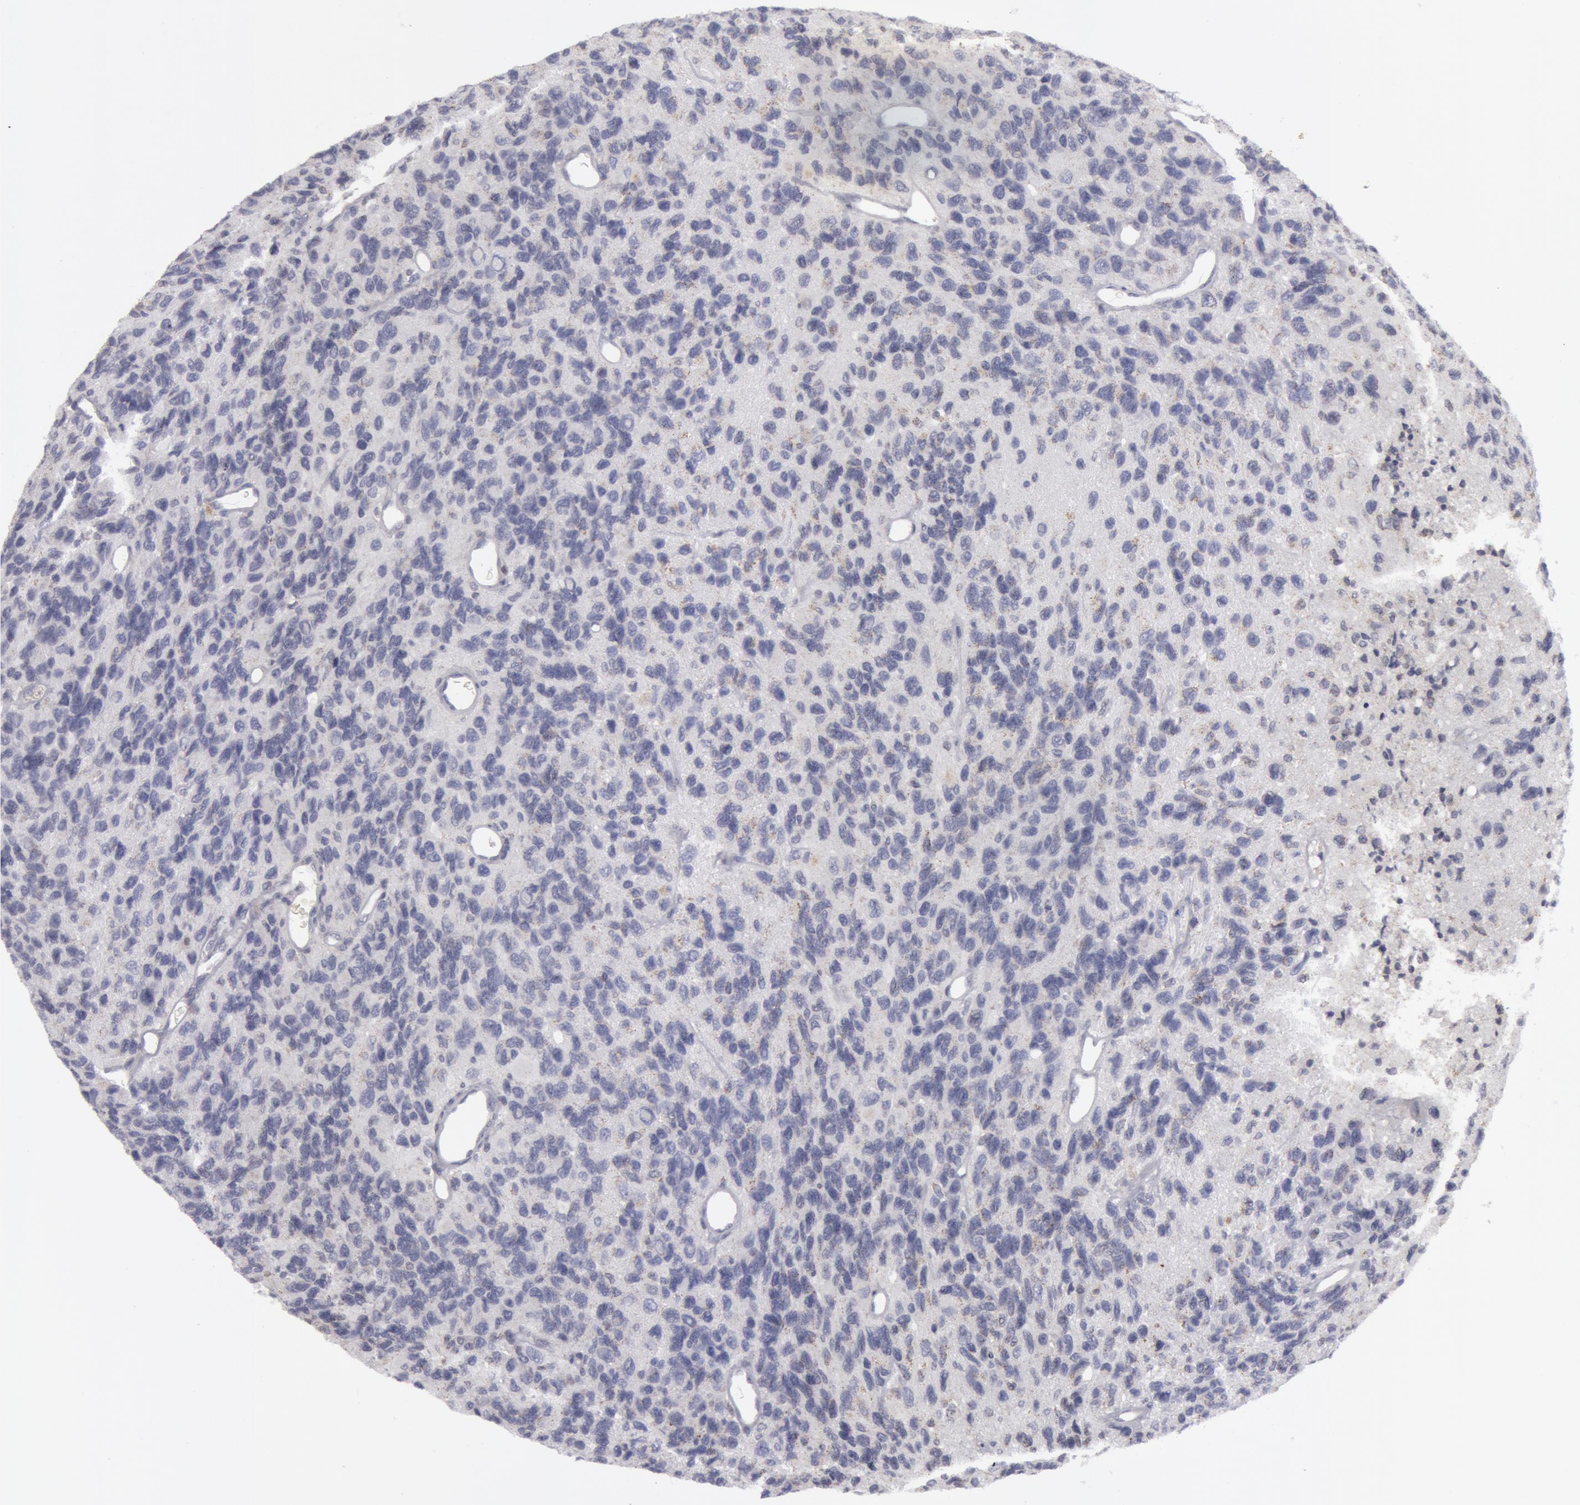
{"staining": {"intensity": "weak", "quantity": "<25%", "location": "cytoplasmic/membranous"}, "tissue": "glioma", "cell_type": "Tumor cells", "image_type": "cancer", "snomed": [{"axis": "morphology", "description": "Glioma, malignant, High grade"}, {"axis": "topography", "description": "Brain"}], "caption": "Tumor cells show no significant staining in high-grade glioma (malignant).", "gene": "CAT", "patient": {"sex": "male", "age": 77}}